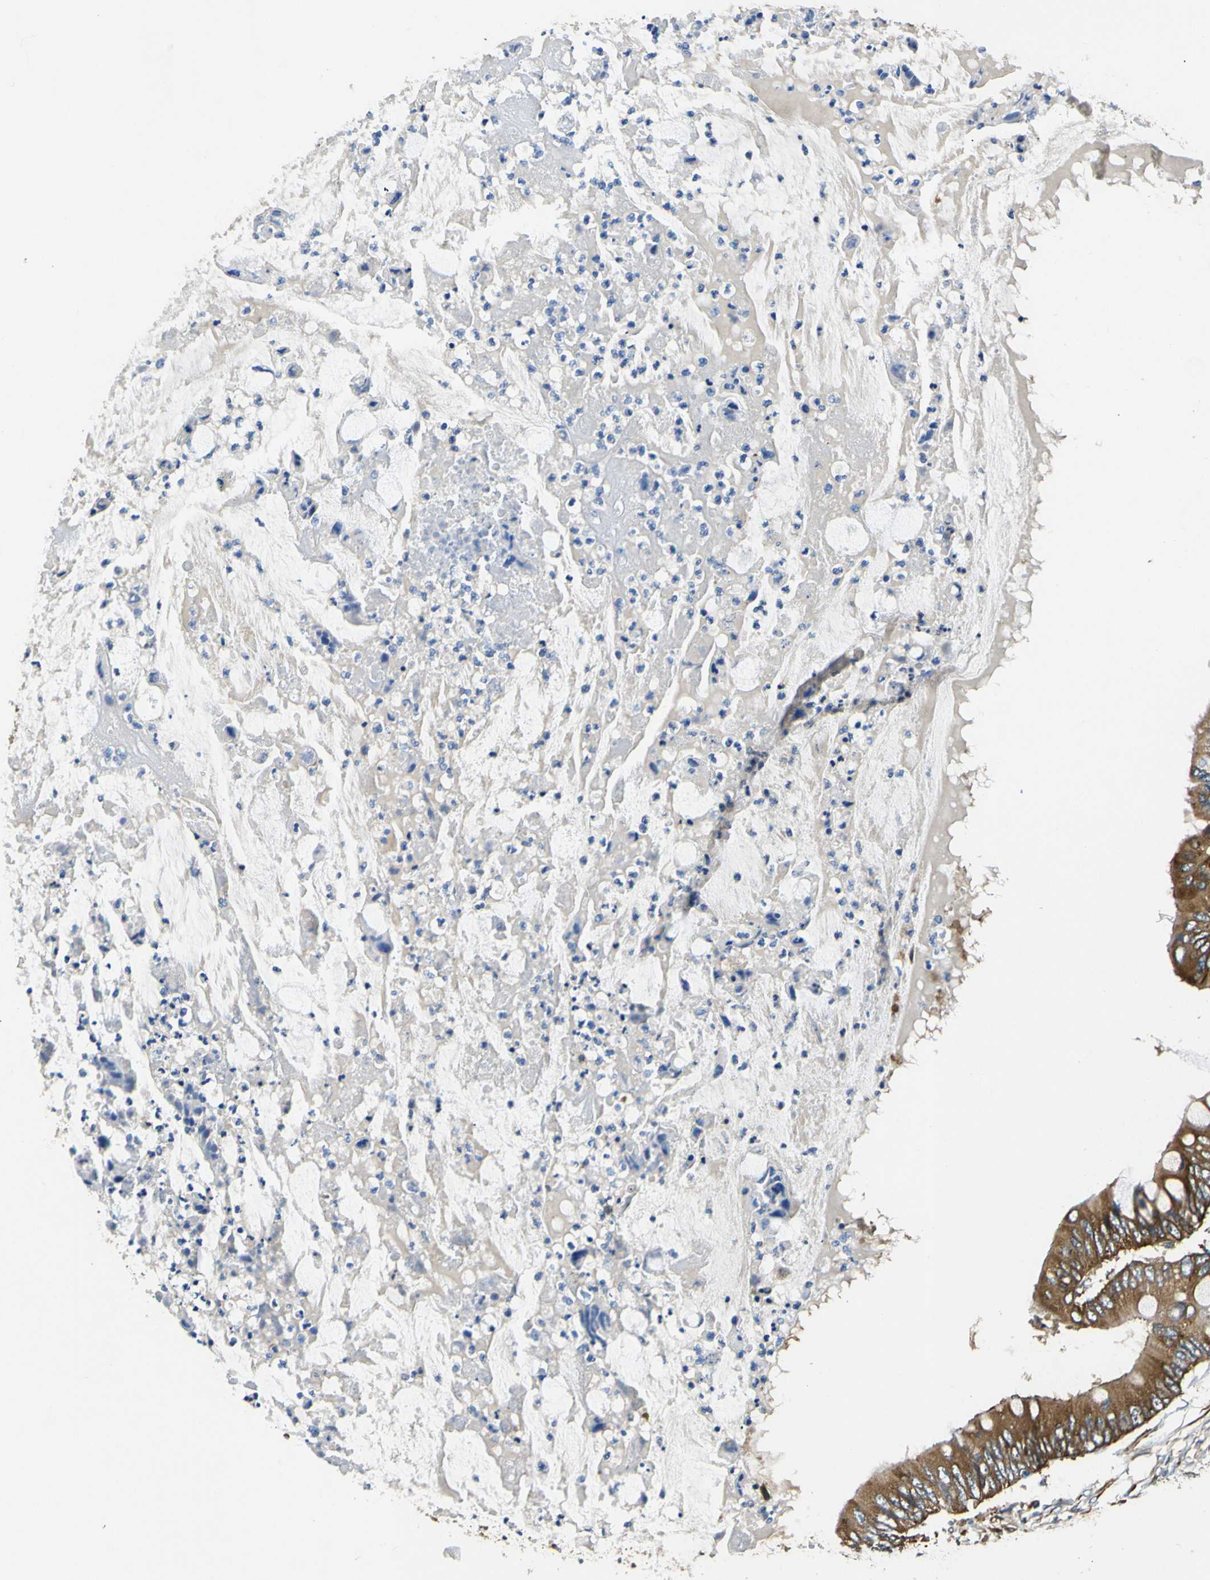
{"staining": {"intensity": "moderate", "quantity": ">75%", "location": "cytoplasmic/membranous"}, "tissue": "colorectal cancer", "cell_type": "Tumor cells", "image_type": "cancer", "snomed": [{"axis": "morphology", "description": "Normal tissue, NOS"}, {"axis": "morphology", "description": "Adenocarcinoma, NOS"}, {"axis": "topography", "description": "Rectum"}, {"axis": "topography", "description": "Peripheral nerve tissue"}], "caption": "Colorectal adenocarcinoma was stained to show a protein in brown. There is medium levels of moderate cytoplasmic/membranous positivity in about >75% of tumor cells.", "gene": "RPSA", "patient": {"sex": "female", "age": 77}}